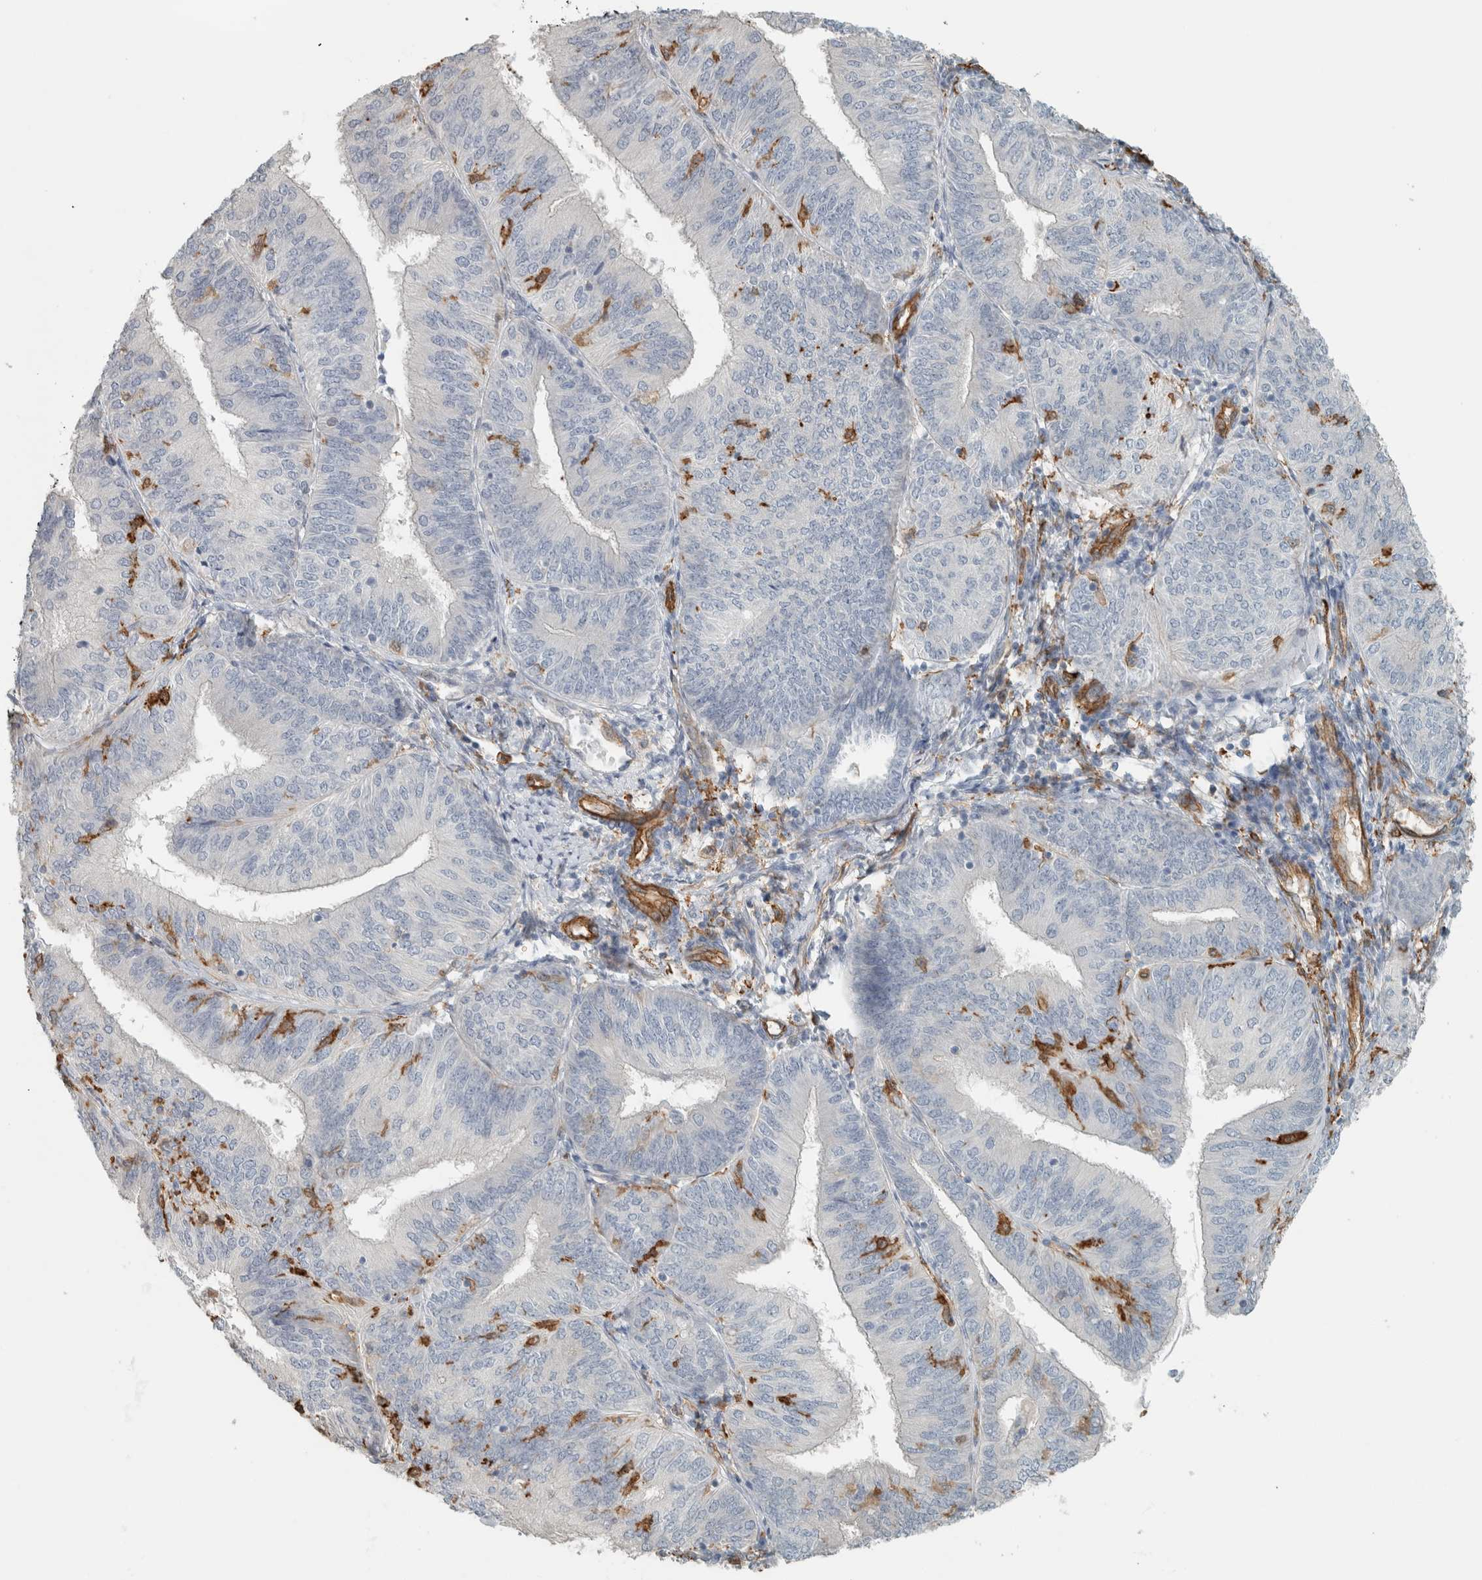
{"staining": {"intensity": "negative", "quantity": "none", "location": "none"}, "tissue": "endometrial cancer", "cell_type": "Tumor cells", "image_type": "cancer", "snomed": [{"axis": "morphology", "description": "Adenocarcinoma, NOS"}, {"axis": "topography", "description": "Endometrium"}], "caption": "Micrograph shows no significant protein expression in tumor cells of adenocarcinoma (endometrial).", "gene": "SCIN", "patient": {"sex": "female", "age": 58}}